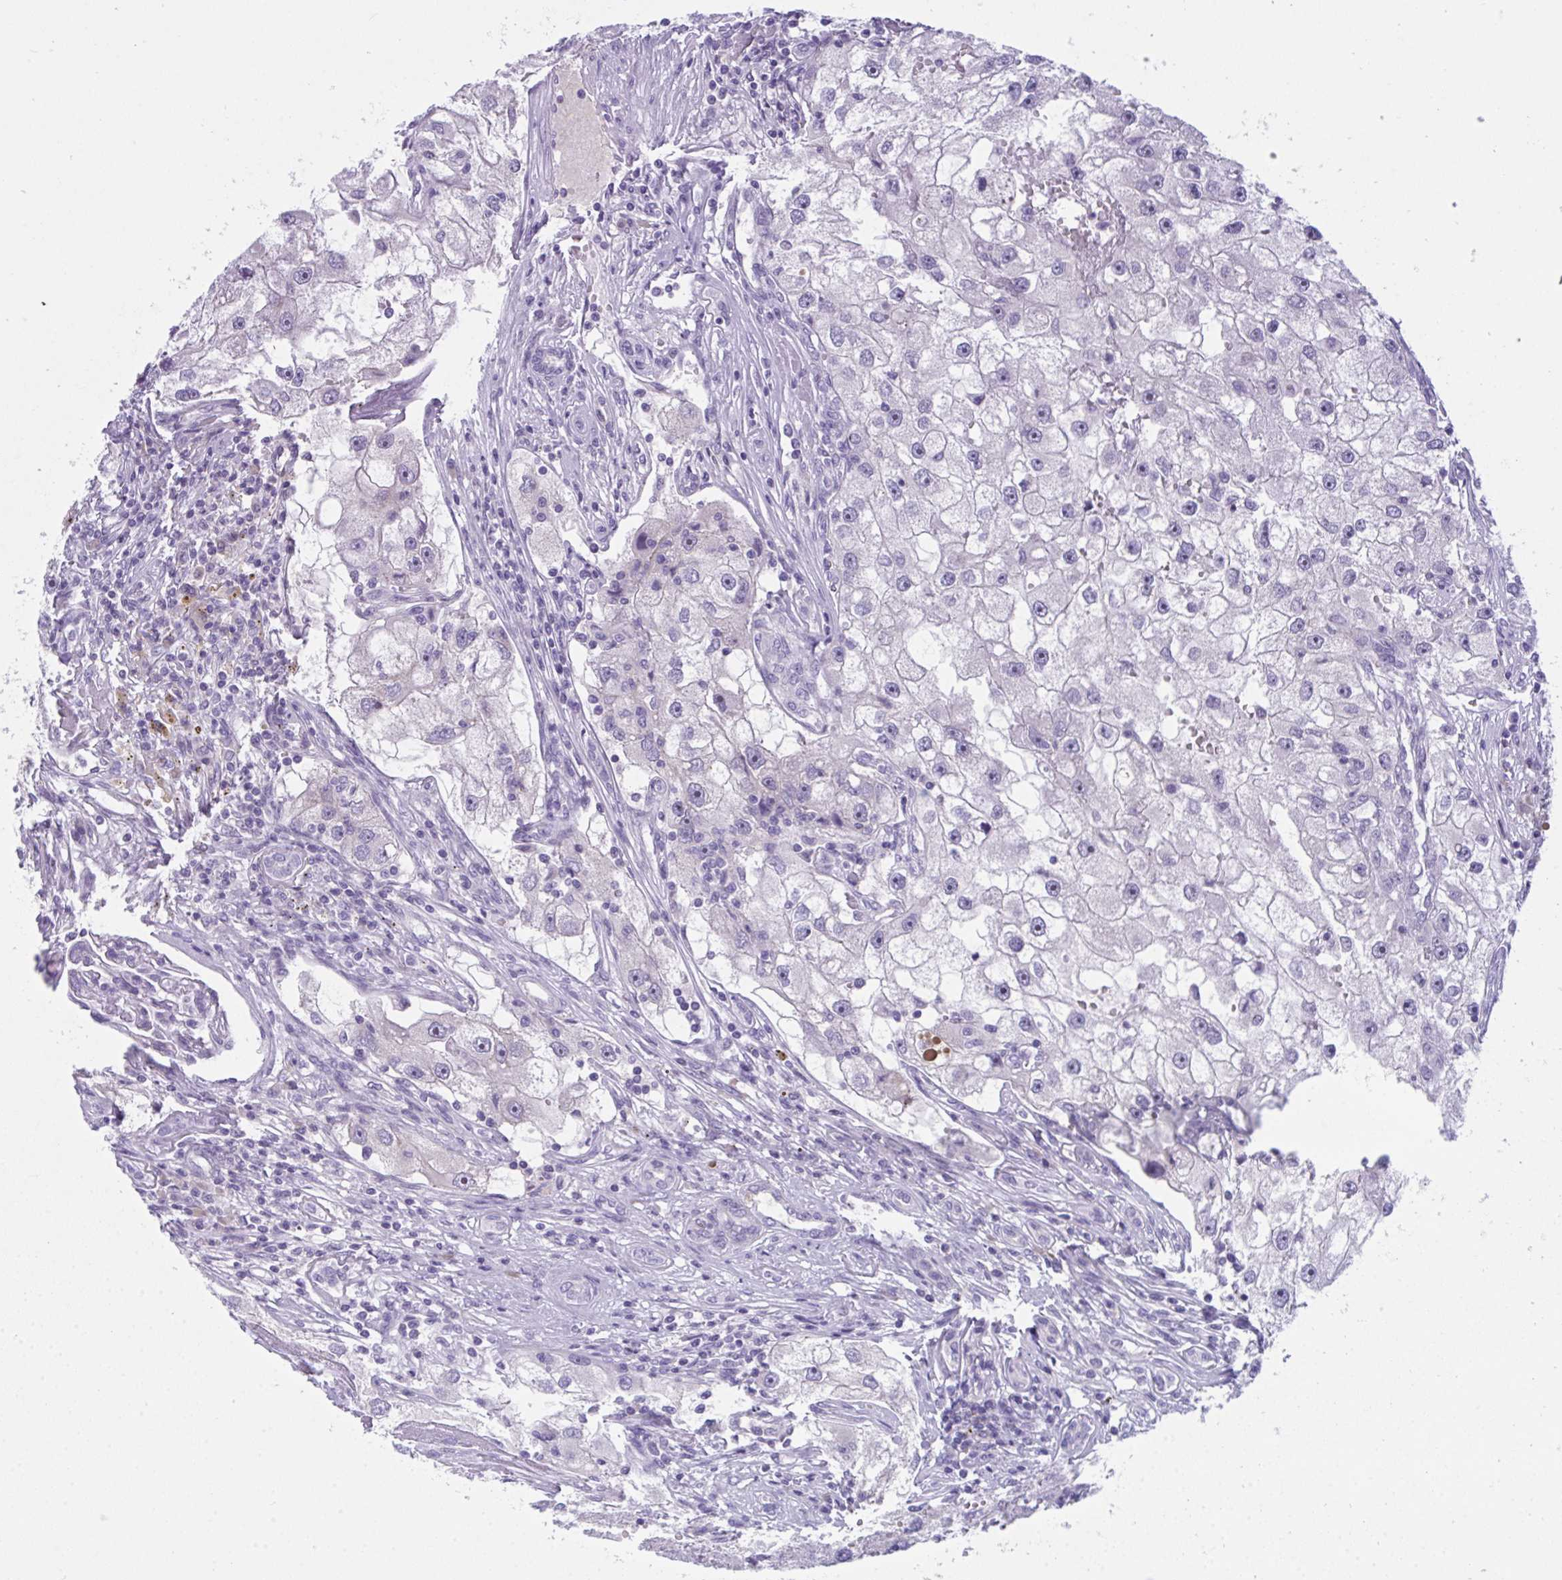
{"staining": {"intensity": "negative", "quantity": "none", "location": "none"}, "tissue": "renal cancer", "cell_type": "Tumor cells", "image_type": "cancer", "snomed": [{"axis": "morphology", "description": "Adenocarcinoma, NOS"}, {"axis": "topography", "description": "Kidney"}], "caption": "The photomicrograph demonstrates no staining of tumor cells in adenocarcinoma (renal).", "gene": "WNT9B", "patient": {"sex": "male", "age": 63}}